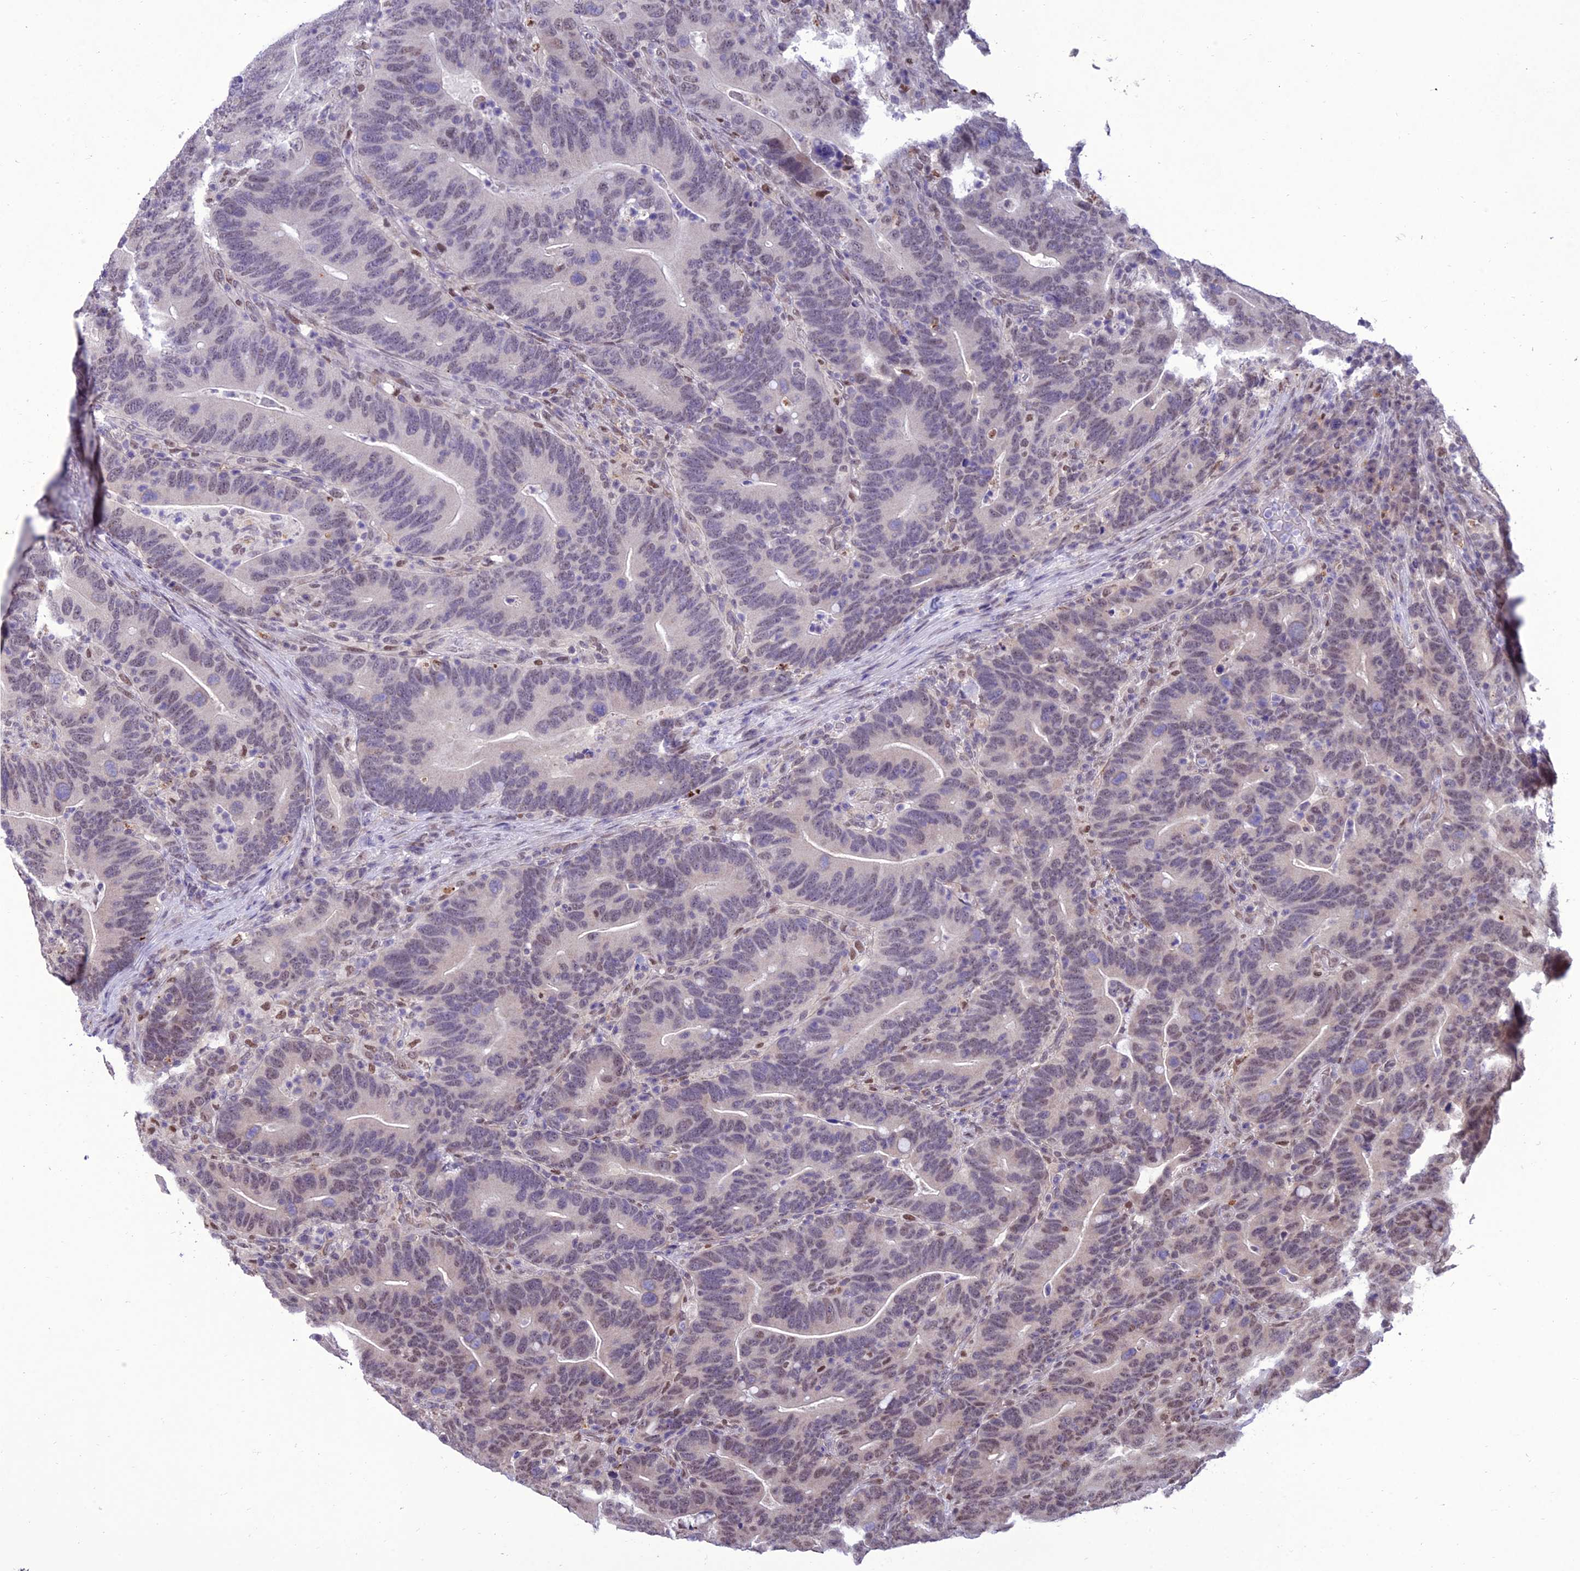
{"staining": {"intensity": "weak", "quantity": "<25%", "location": "nuclear"}, "tissue": "colorectal cancer", "cell_type": "Tumor cells", "image_type": "cancer", "snomed": [{"axis": "morphology", "description": "Adenocarcinoma, NOS"}, {"axis": "topography", "description": "Colon"}], "caption": "Tumor cells show no significant protein staining in colorectal cancer (adenocarcinoma).", "gene": "RANBP3", "patient": {"sex": "female", "age": 66}}